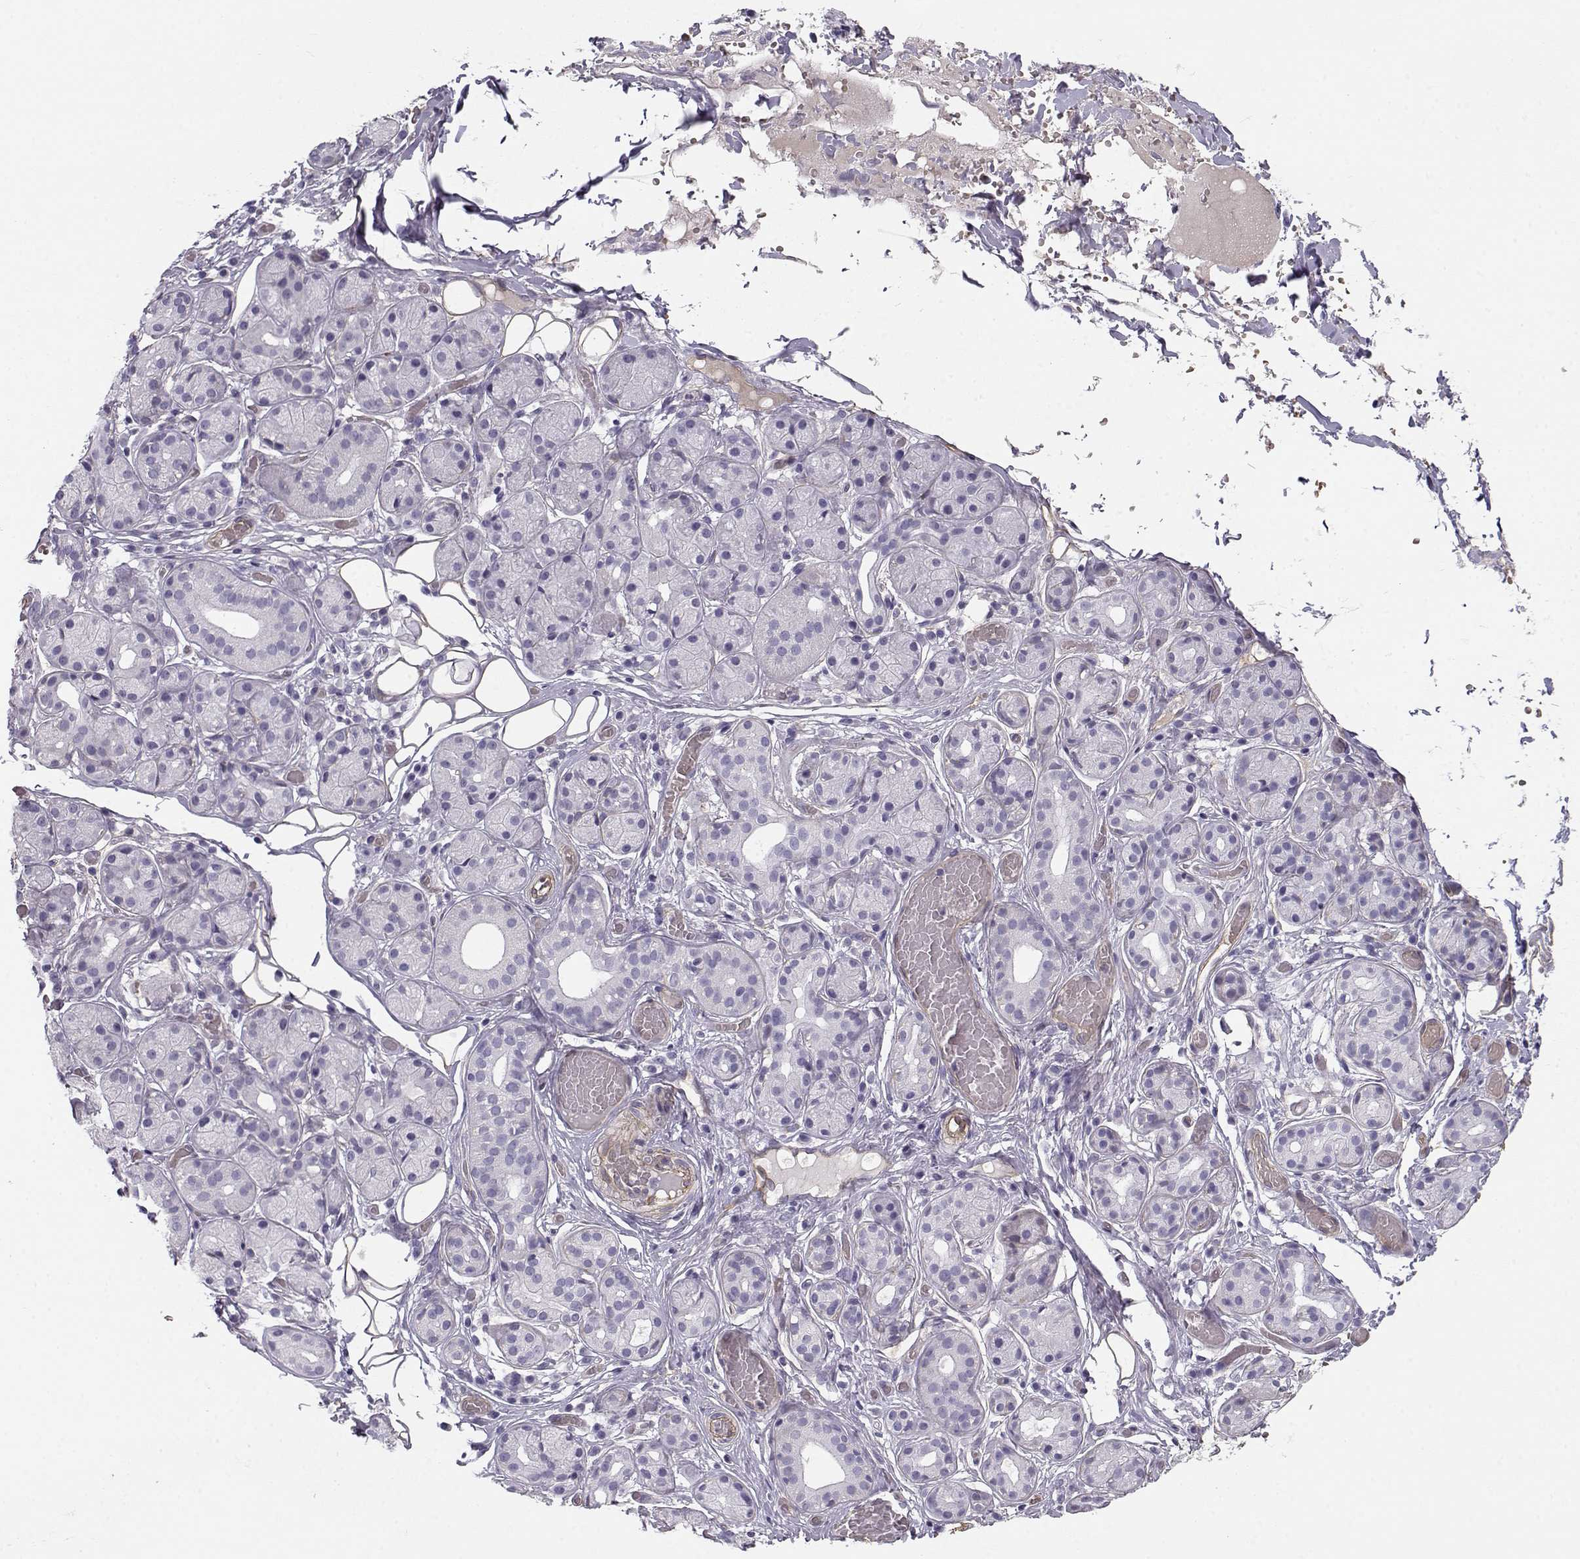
{"staining": {"intensity": "negative", "quantity": "none", "location": "none"}, "tissue": "salivary gland", "cell_type": "Glandular cells", "image_type": "normal", "snomed": [{"axis": "morphology", "description": "Normal tissue, NOS"}, {"axis": "topography", "description": "Salivary gland"}, {"axis": "topography", "description": "Peripheral nerve tissue"}], "caption": "Immunohistochemistry micrograph of benign human salivary gland stained for a protein (brown), which reveals no expression in glandular cells.", "gene": "MYO1A", "patient": {"sex": "male", "age": 71}}